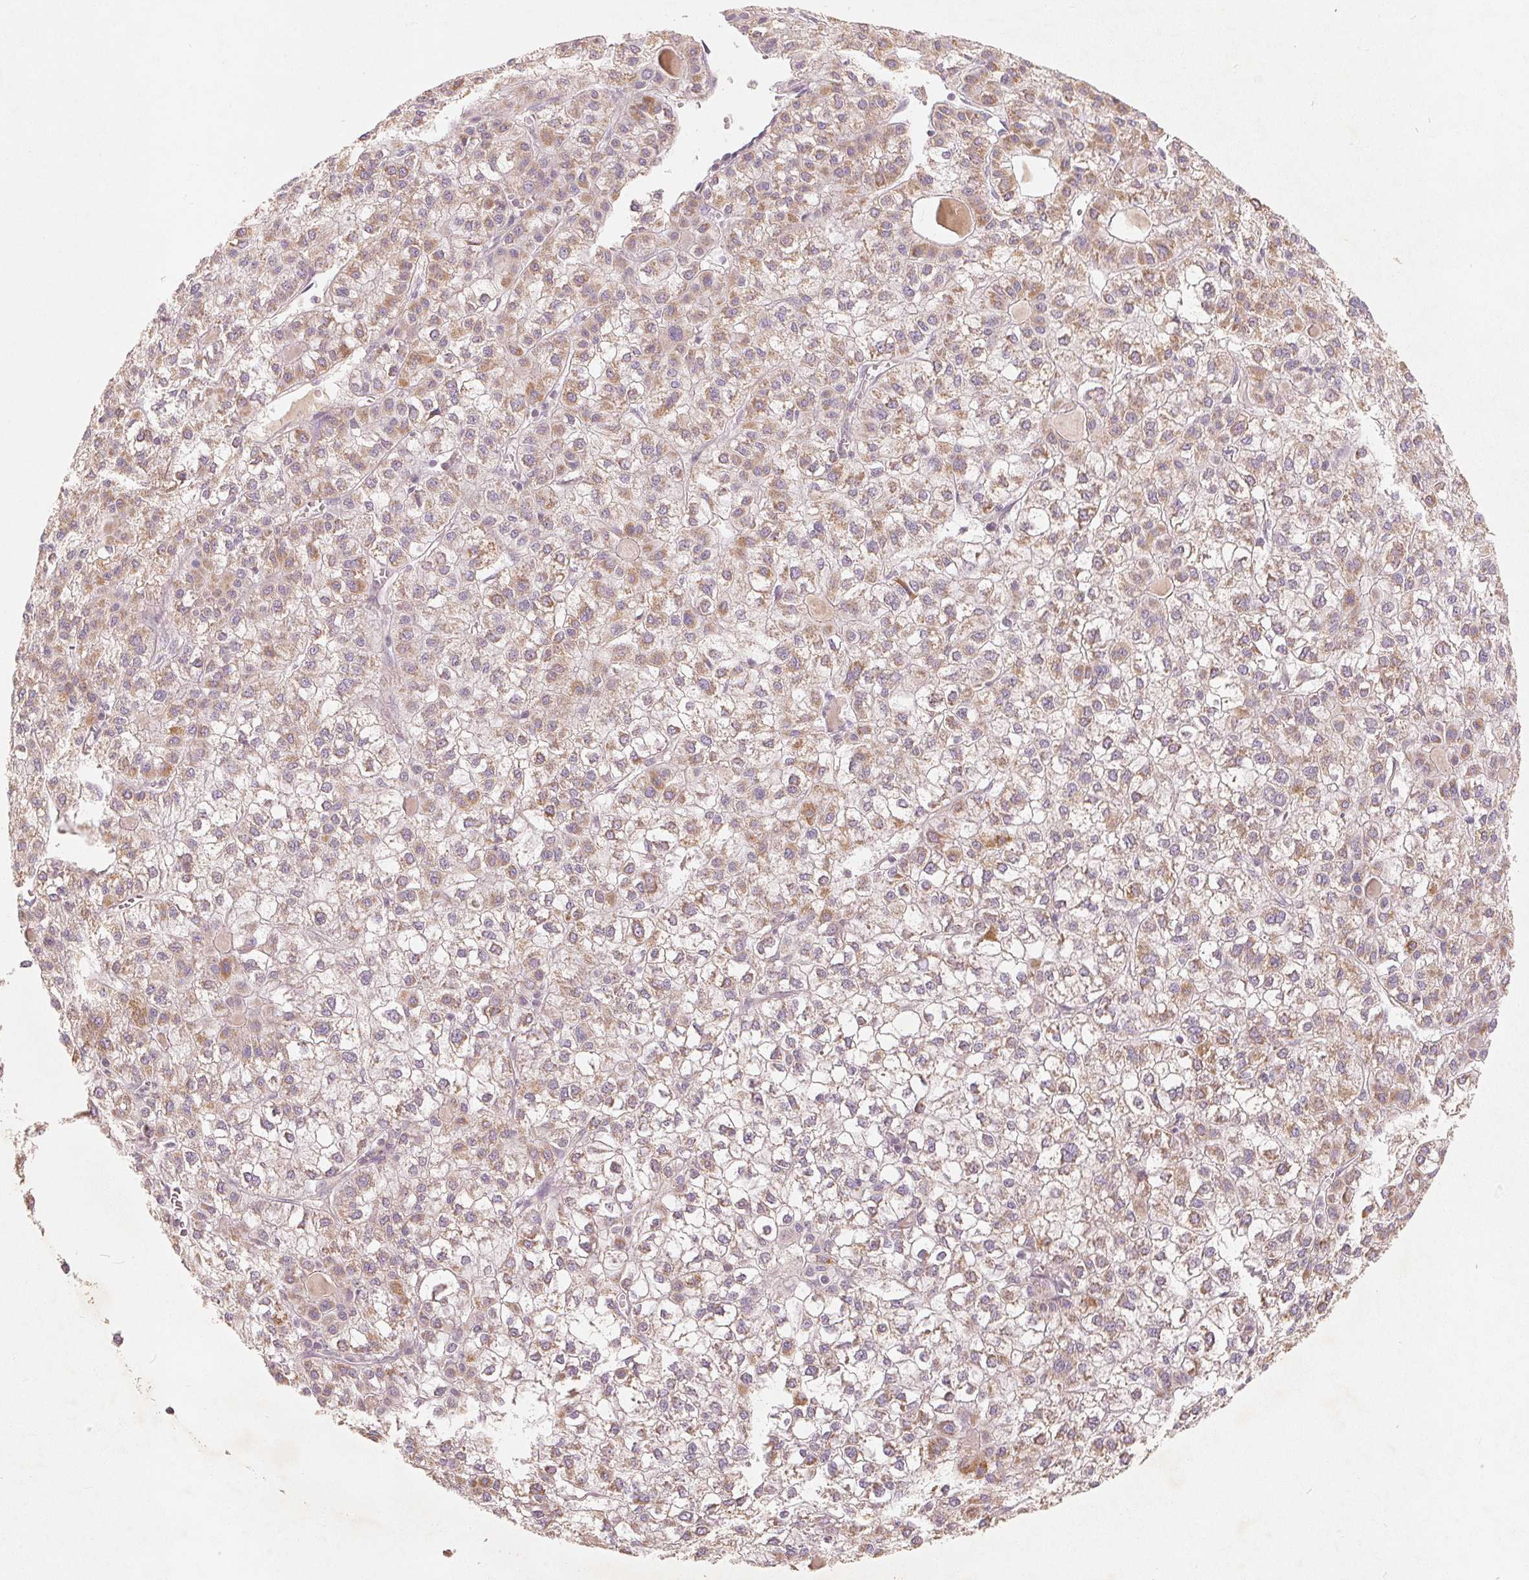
{"staining": {"intensity": "weak", "quantity": ">75%", "location": "cytoplasmic/membranous"}, "tissue": "liver cancer", "cell_type": "Tumor cells", "image_type": "cancer", "snomed": [{"axis": "morphology", "description": "Carcinoma, Hepatocellular, NOS"}, {"axis": "topography", "description": "Liver"}], "caption": "Immunohistochemistry staining of liver hepatocellular carcinoma, which reveals low levels of weak cytoplasmic/membranous staining in about >75% of tumor cells indicating weak cytoplasmic/membranous protein expression. The staining was performed using DAB (brown) for protein detection and nuclei were counterstained in hematoxylin (blue).", "gene": "GHITM", "patient": {"sex": "female", "age": 43}}